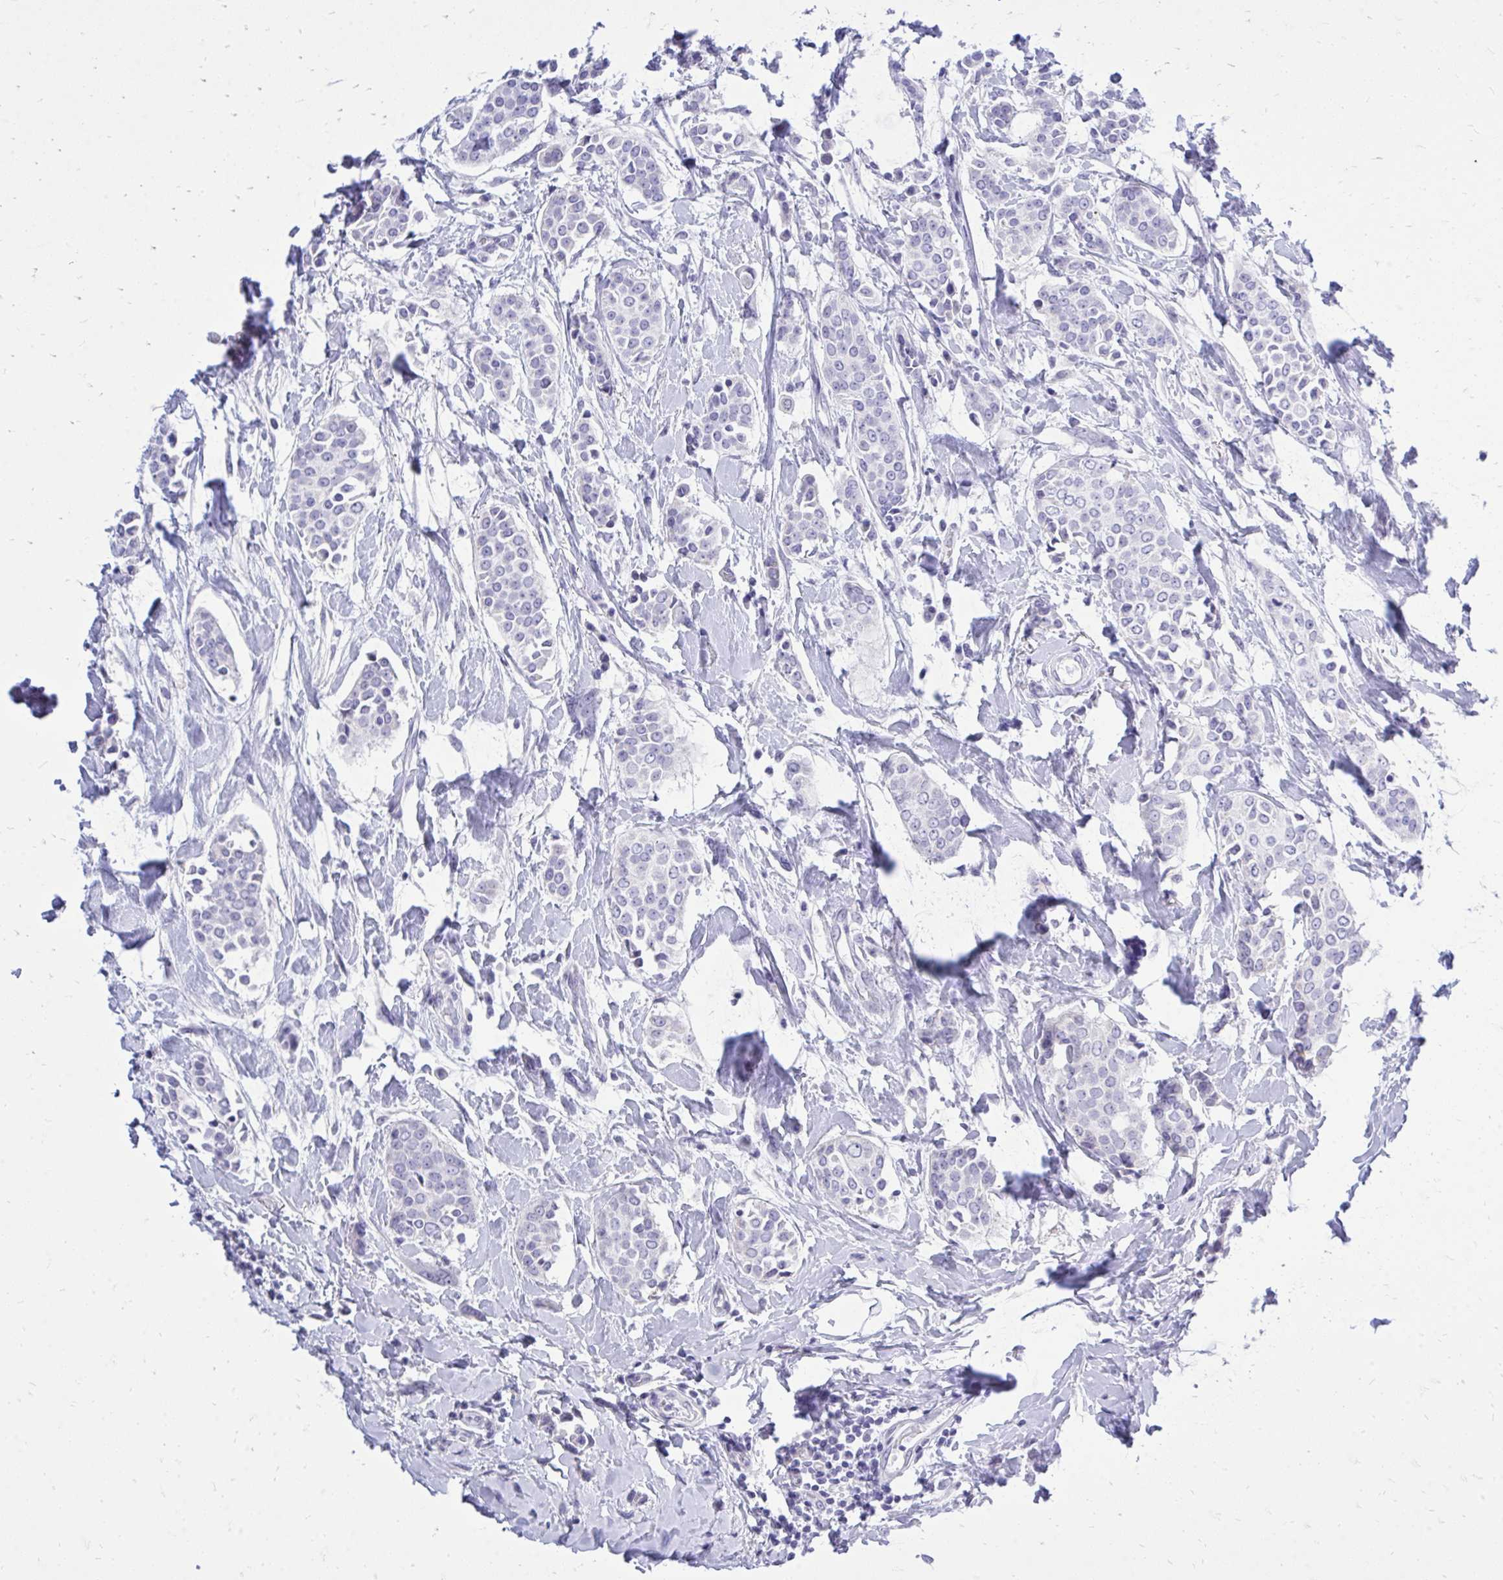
{"staining": {"intensity": "negative", "quantity": "none", "location": "none"}, "tissue": "breast cancer", "cell_type": "Tumor cells", "image_type": "cancer", "snomed": [{"axis": "morphology", "description": "Duct carcinoma"}, {"axis": "topography", "description": "Breast"}], "caption": "High power microscopy micrograph of an IHC image of breast invasive ductal carcinoma, revealing no significant staining in tumor cells.", "gene": "GABRA1", "patient": {"sex": "female", "age": 64}}